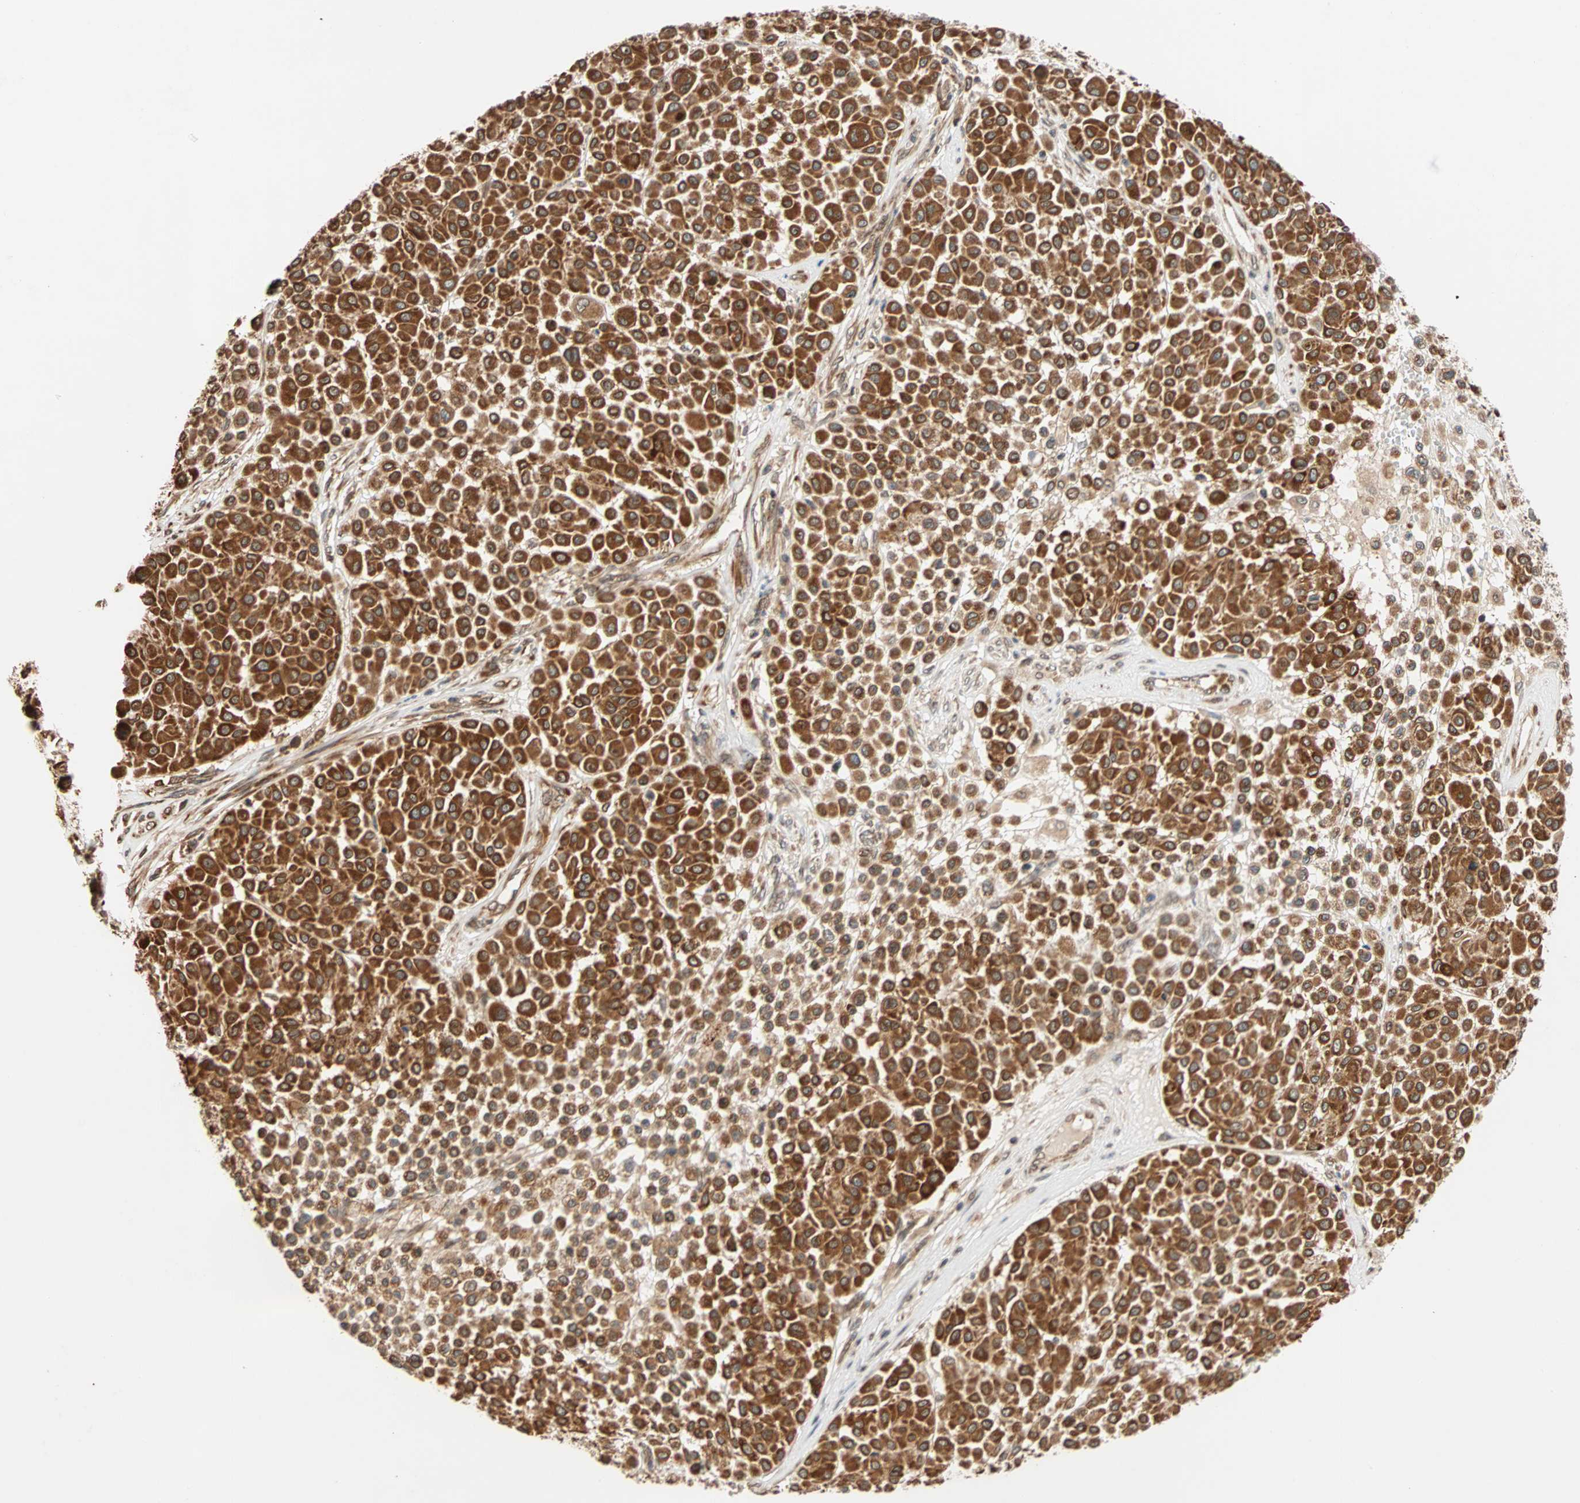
{"staining": {"intensity": "strong", "quantity": ">75%", "location": "cytoplasmic/membranous,nuclear"}, "tissue": "melanoma", "cell_type": "Tumor cells", "image_type": "cancer", "snomed": [{"axis": "morphology", "description": "Malignant melanoma, Metastatic site"}, {"axis": "topography", "description": "Soft tissue"}], "caption": "Immunohistochemical staining of human malignant melanoma (metastatic site) exhibits high levels of strong cytoplasmic/membranous and nuclear protein positivity in about >75% of tumor cells.", "gene": "AUP1", "patient": {"sex": "male", "age": 41}}